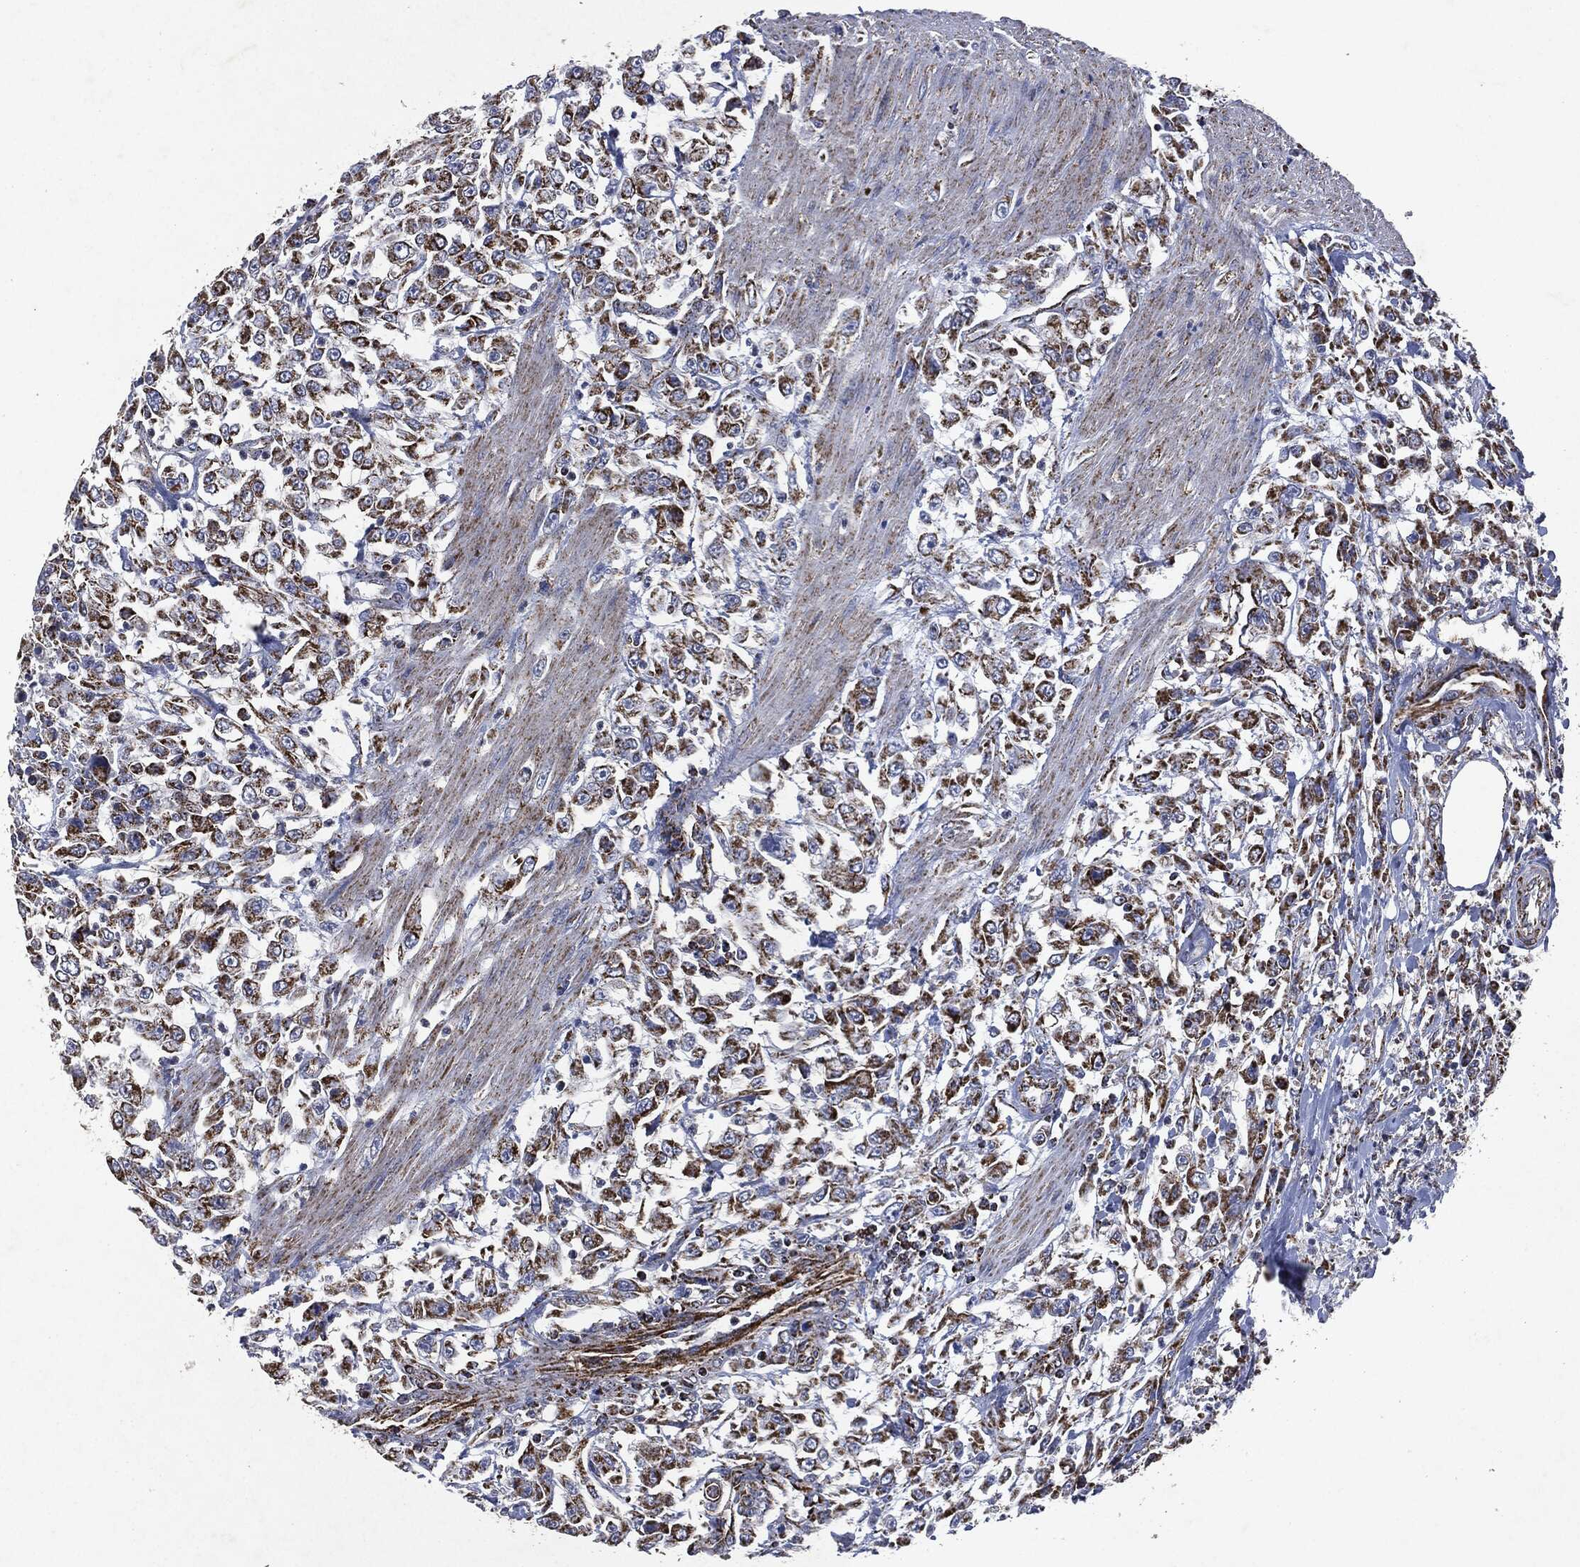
{"staining": {"intensity": "strong", "quantity": ">75%", "location": "cytoplasmic/membranous"}, "tissue": "urothelial cancer", "cell_type": "Tumor cells", "image_type": "cancer", "snomed": [{"axis": "morphology", "description": "Urothelial carcinoma, High grade"}, {"axis": "topography", "description": "Urinary bladder"}], "caption": "This is a micrograph of immunohistochemistry (IHC) staining of urothelial cancer, which shows strong positivity in the cytoplasmic/membranous of tumor cells.", "gene": "RYK", "patient": {"sex": "male", "age": 46}}